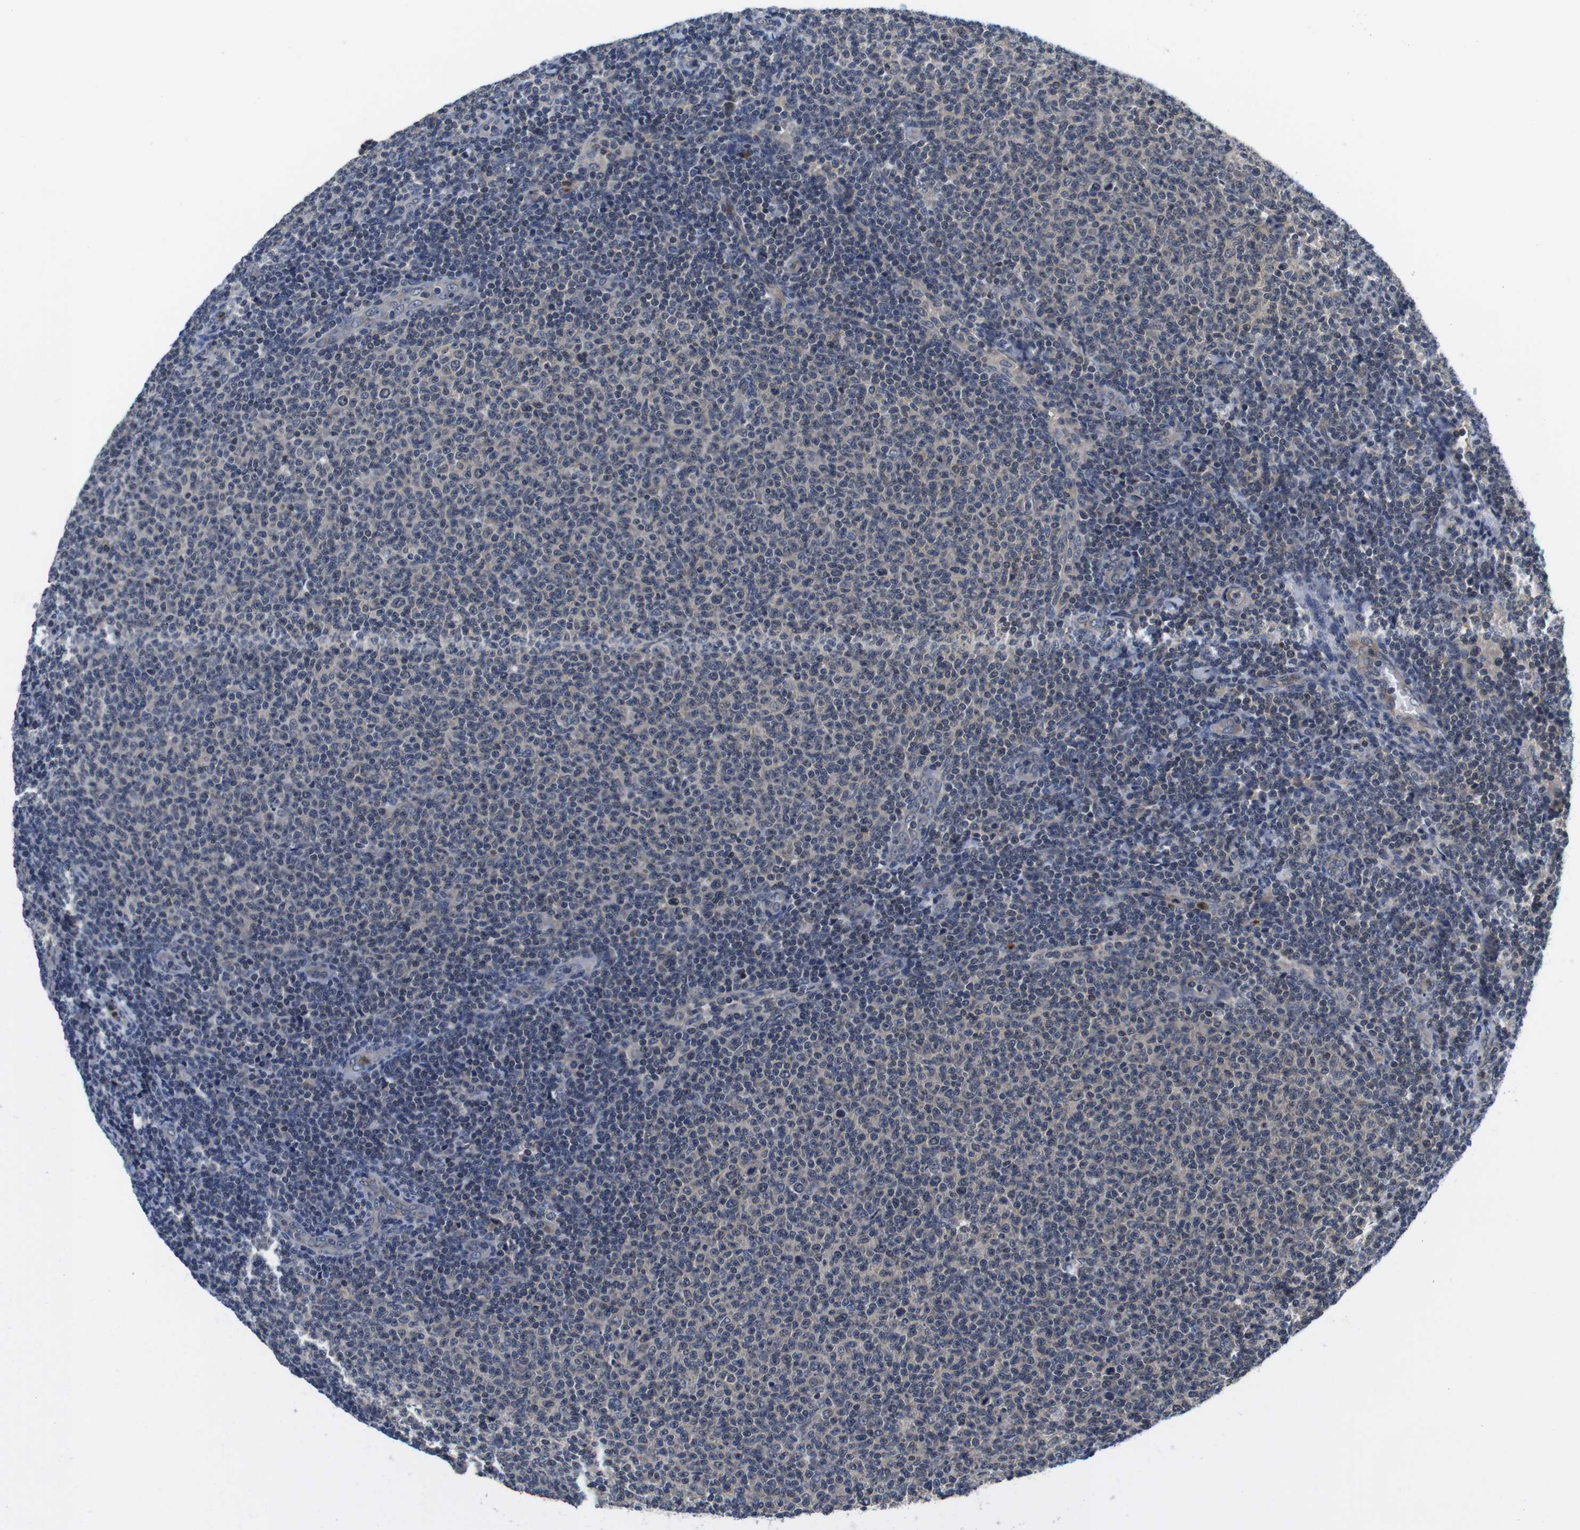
{"staining": {"intensity": "negative", "quantity": "none", "location": "none"}, "tissue": "lymphoma", "cell_type": "Tumor cells", "image_type": "cancer", "snomed": [{"axis": "morphology", "description": "Malignant lymphoma, non-Hodgkin's type, Low grade"}, {"axis": "topography", "description": "Lymph node"}], "caption": "There is no significant expression in tumor cells of malignant lymphoma, non-Hodgkin's type (low-grade).", "gene": "FADD", "patient": {"sex": "male", "age": 66}}